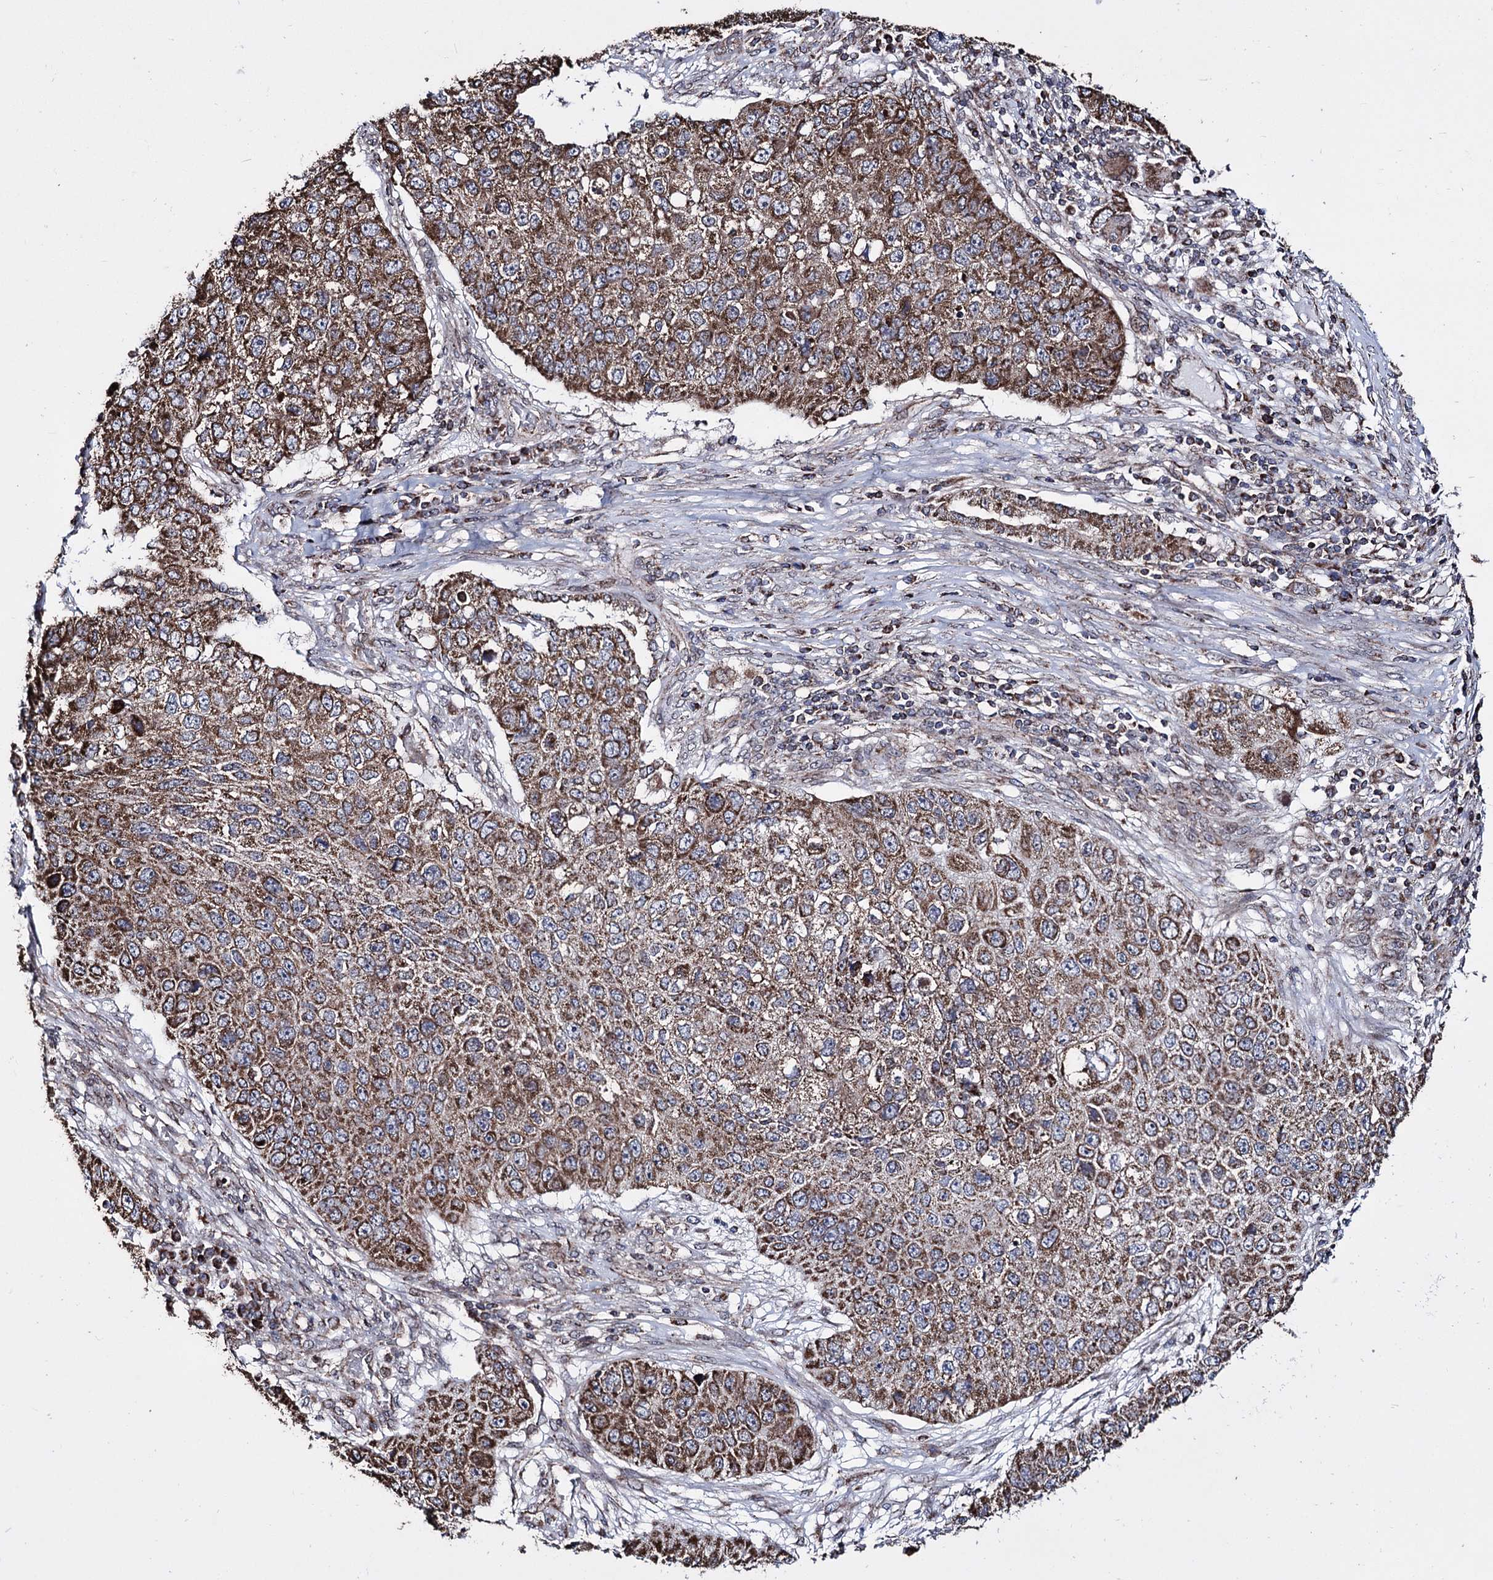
{"staining": {"intensity": "moderate", "quantity": ">75%", "location": "cytoplasmic/membranous"}, "tissue": "lung cancer", "cell_type": "Tumor cells", "image_type": "cancer", "snomed": [{"axis": "morphology", "description": "Squamous cell carcinoma, NOS"}, {"axis": "topography", "description": "Lung"}], "caption": "The histopathology image displays a brown stain indicating the presence of a protein in the cytoplasmic/membranous of tumor cells in squamous cell carcinoma (lung).", "gene": "CREB3L4", "patient": {"sex": "male", "age": 61}}